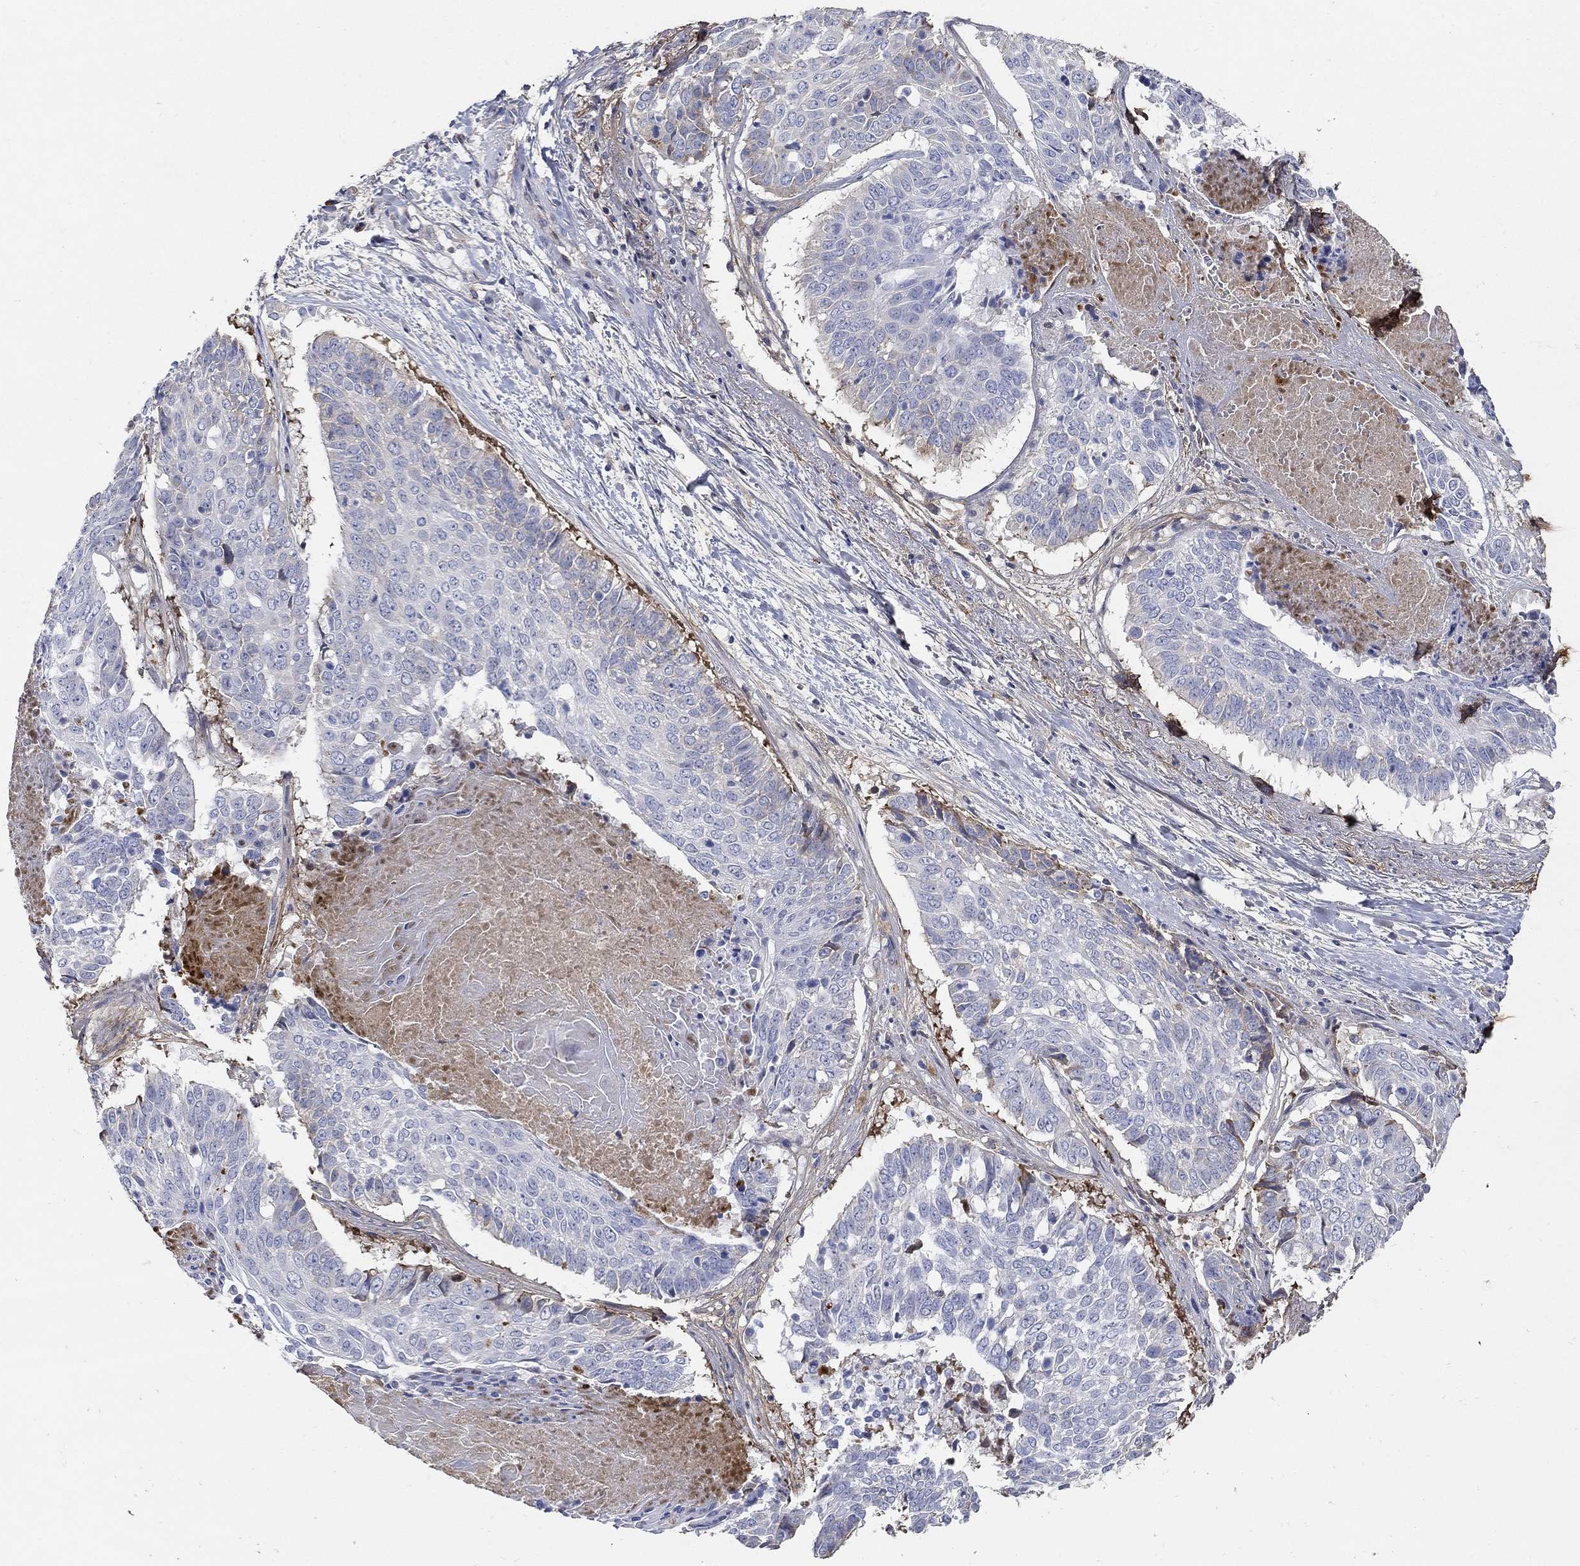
{"staining": {"intensity": "negative", "quantity": "none", "location": "none"}, "tissue": "lung cancer", "cell_type": "Tumor cells", "image_type": "cancer", "snomed": [{"axis": "morphology", "description": "Squamous cell carcinoma, NOS"}, {"axis": "topography", "description": "Lung"}], "caption": "Immunohistochemistry histopathology image of neoplastic tissue: human lung squamous cell carcinoma stained with DAB reveals no significant protein expression in tumor cells. Brightfield microscopy of immunohistochemistry (IHC) stained with DAB (3,3'-diaminobenzidine) (brown) and hematoxylin (blue), captured at high magnification.", "gene": "TGFBI", "patient": {"sex": "male", "age": 64}}